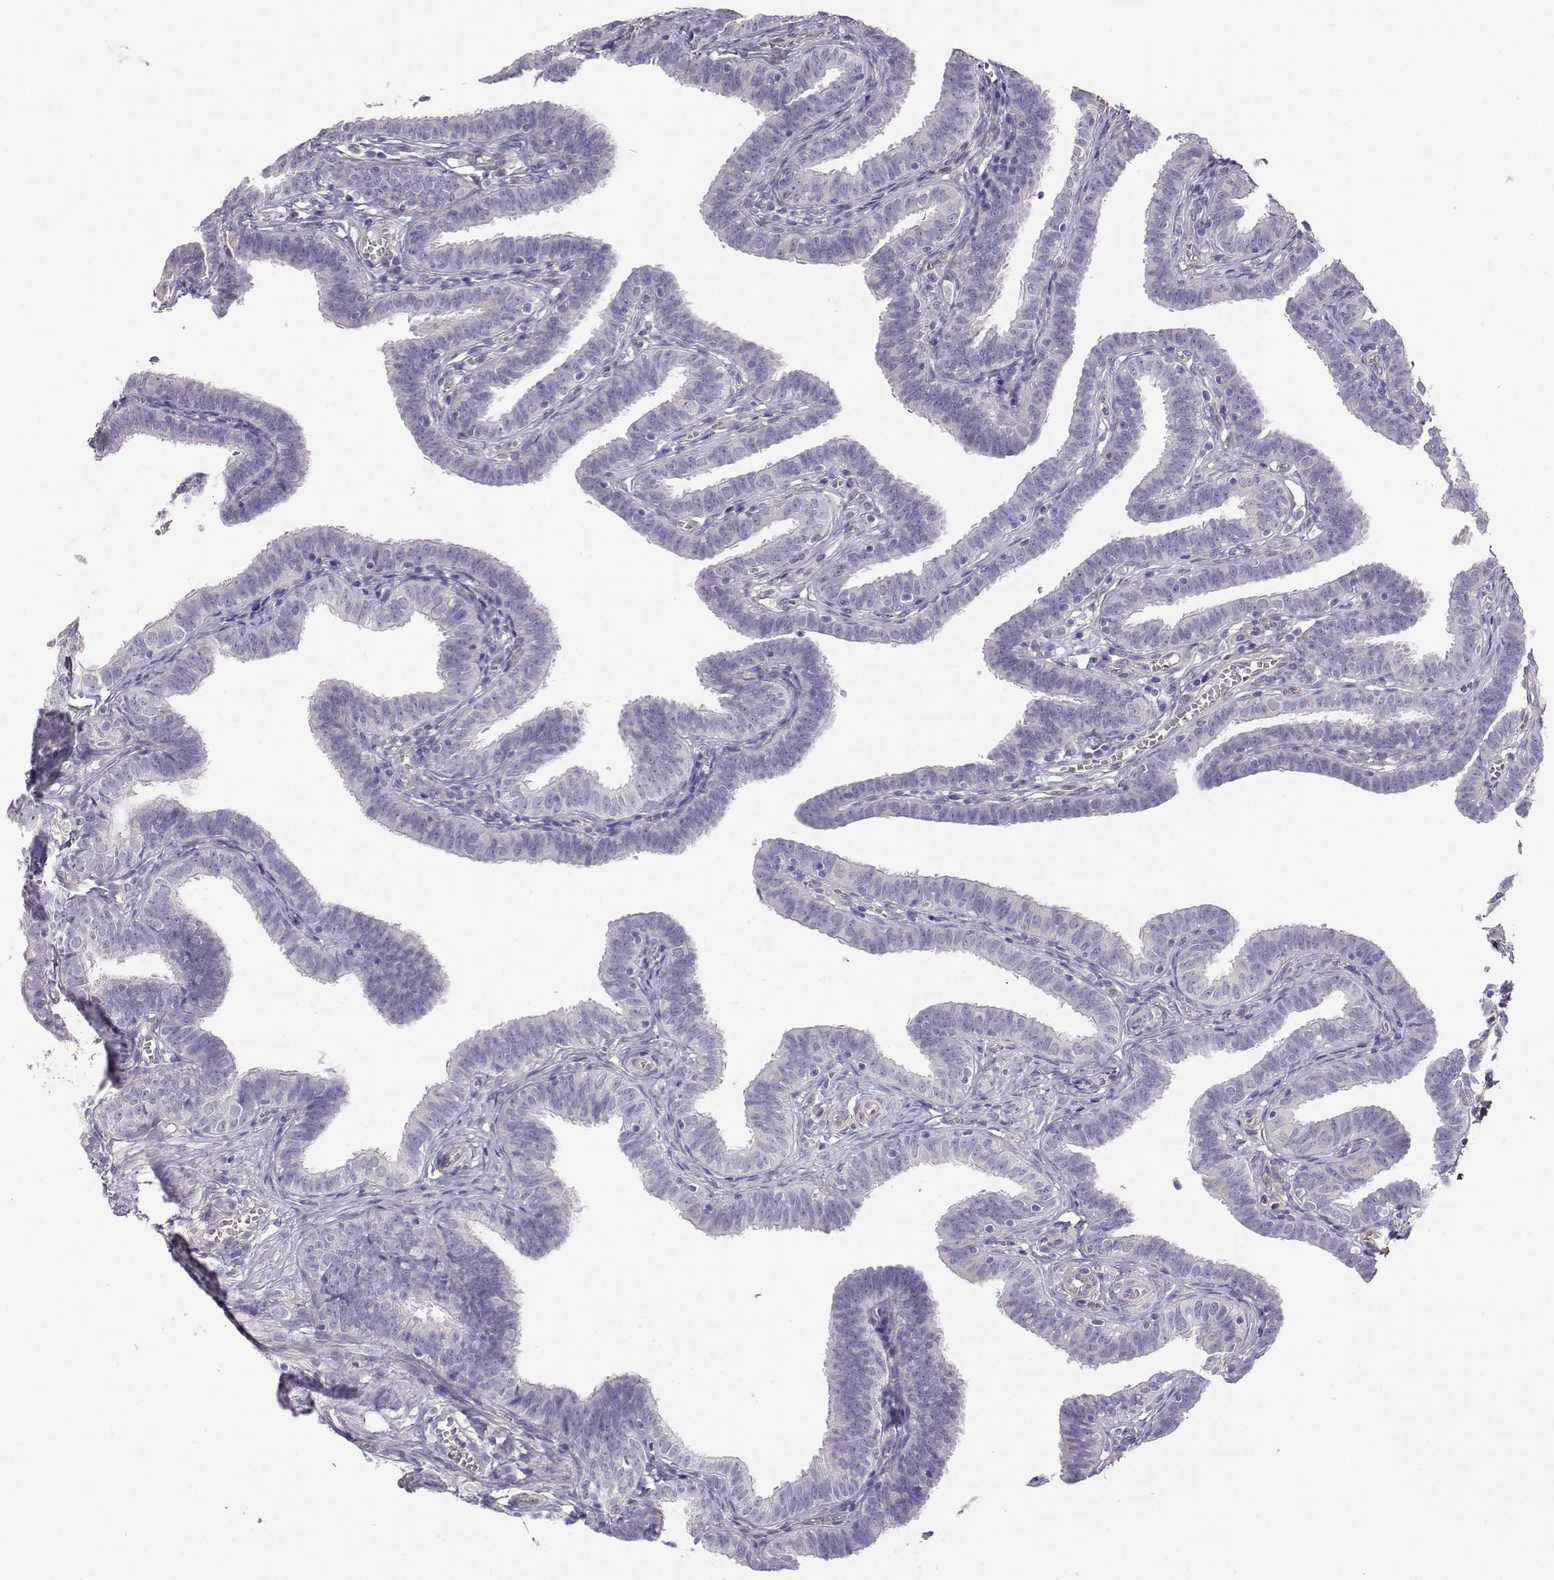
{"staining": {"intensity": "negative", "quantity": "none", "location": "none"}, "tissue": "fallopian tube", "cell_type": "Glandular cells", "image_type": "normal", "snomed": [{"axis": "morphology", "description": "Normal tissue, NOS"}, {"axis": "topography", "description": "Fallopian tube"}], "caption": "Micrograph shows no significant protein expression in glandular cells of benign fallopian tube.", "gene": "ENDOU", "patient": {"sex": "female", "age": 25}}